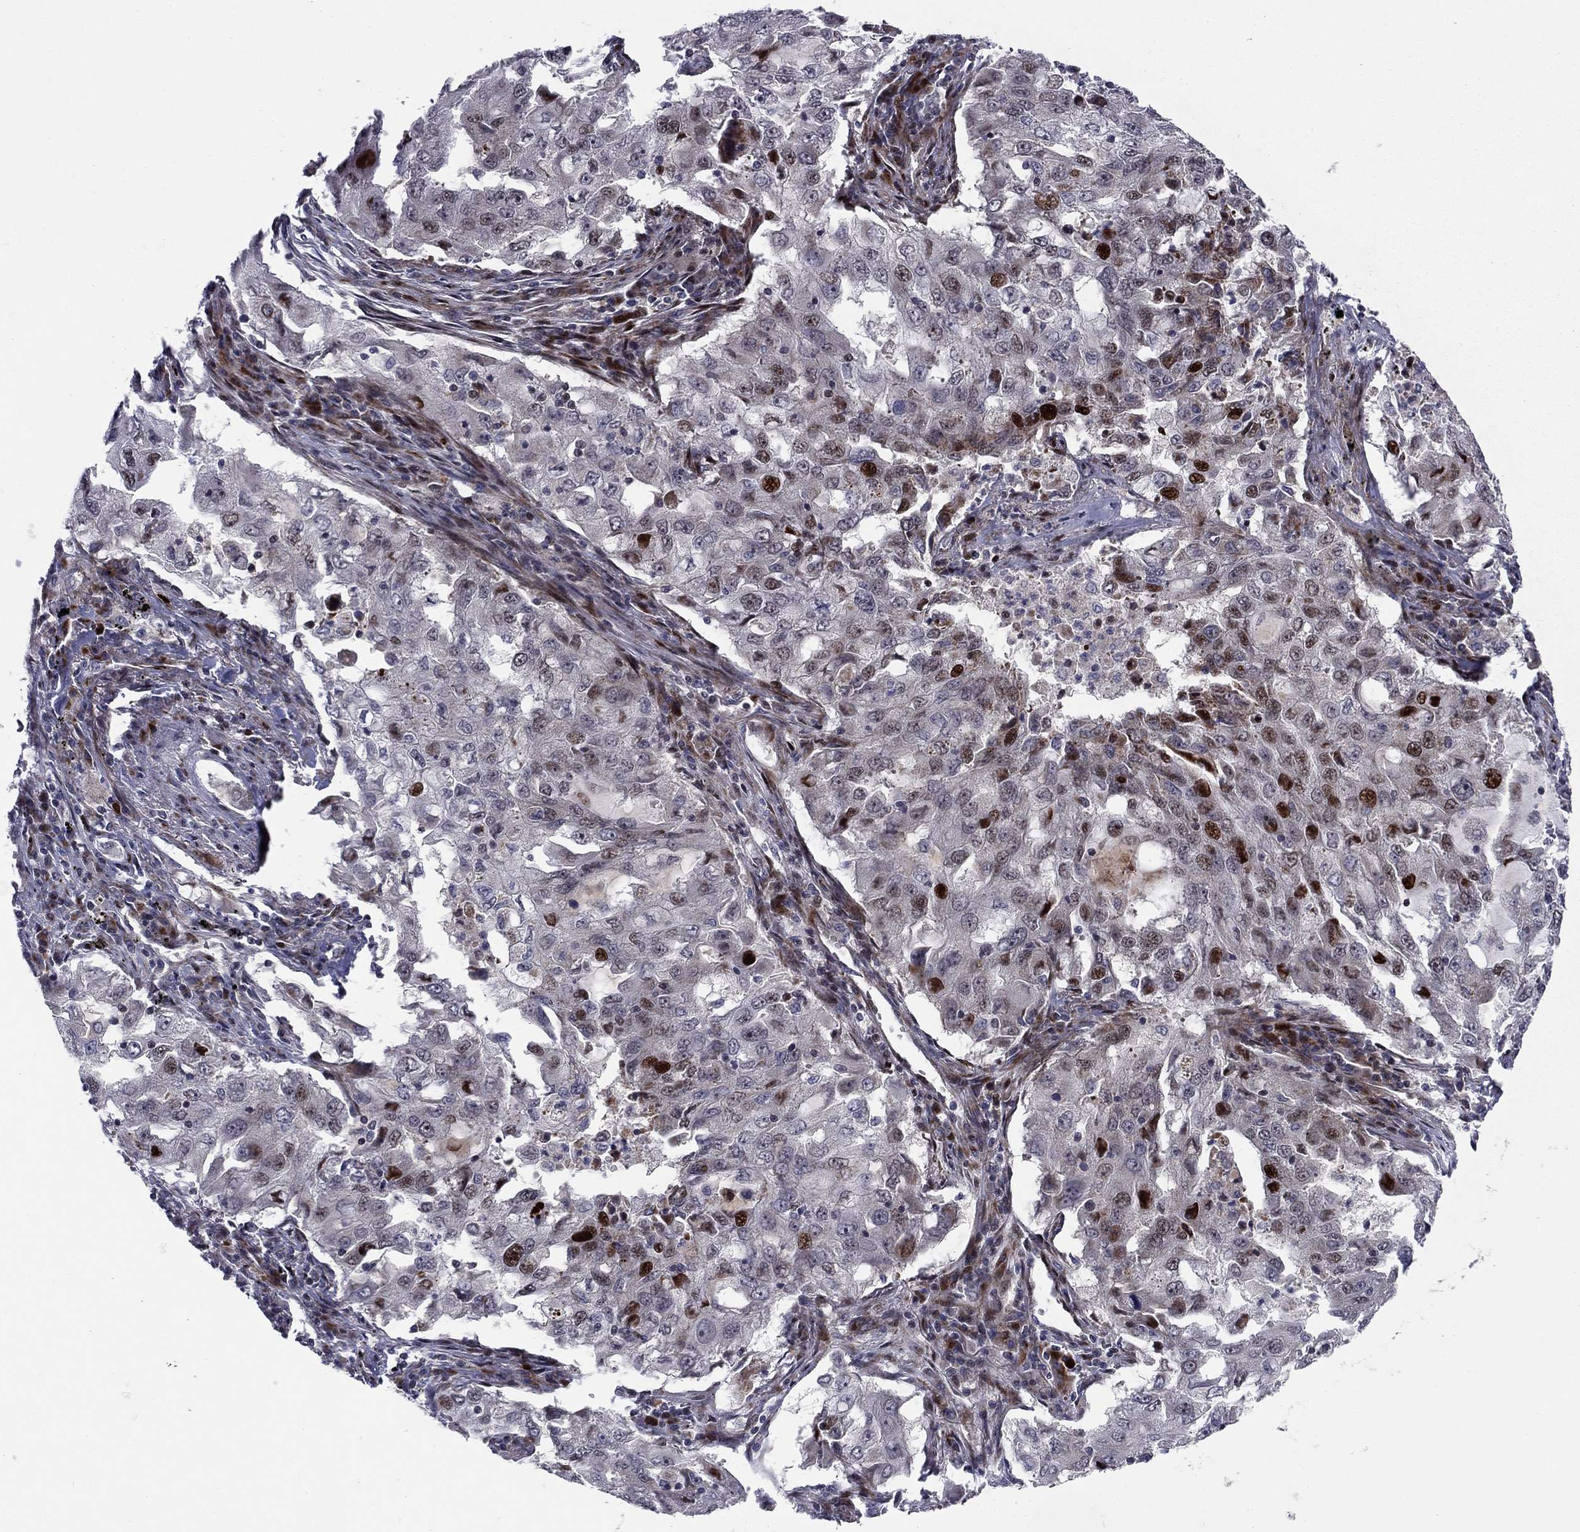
{"staining": {"intensity": "strong", "quantity": "<25%", "location": "nuclear"}, "tissue": "lung cancer", "cell_type": "Tumor cells", "image_type": "cancer", "snomed": [{"axis": "morphology", "description": "Adenocarcinoma, NOS"}, {"axis": "topography", "description": "Lung"}], "caption": "Protein expression by immunohistochemistry exhibits strong nuclear staining in approximately <25% of tumor cells in lung cancer. Ihc stains the protein in brown and the nuclei are stained blue.", "gene": "MIOS", "patient": {"sex": "female", "age": 61}}